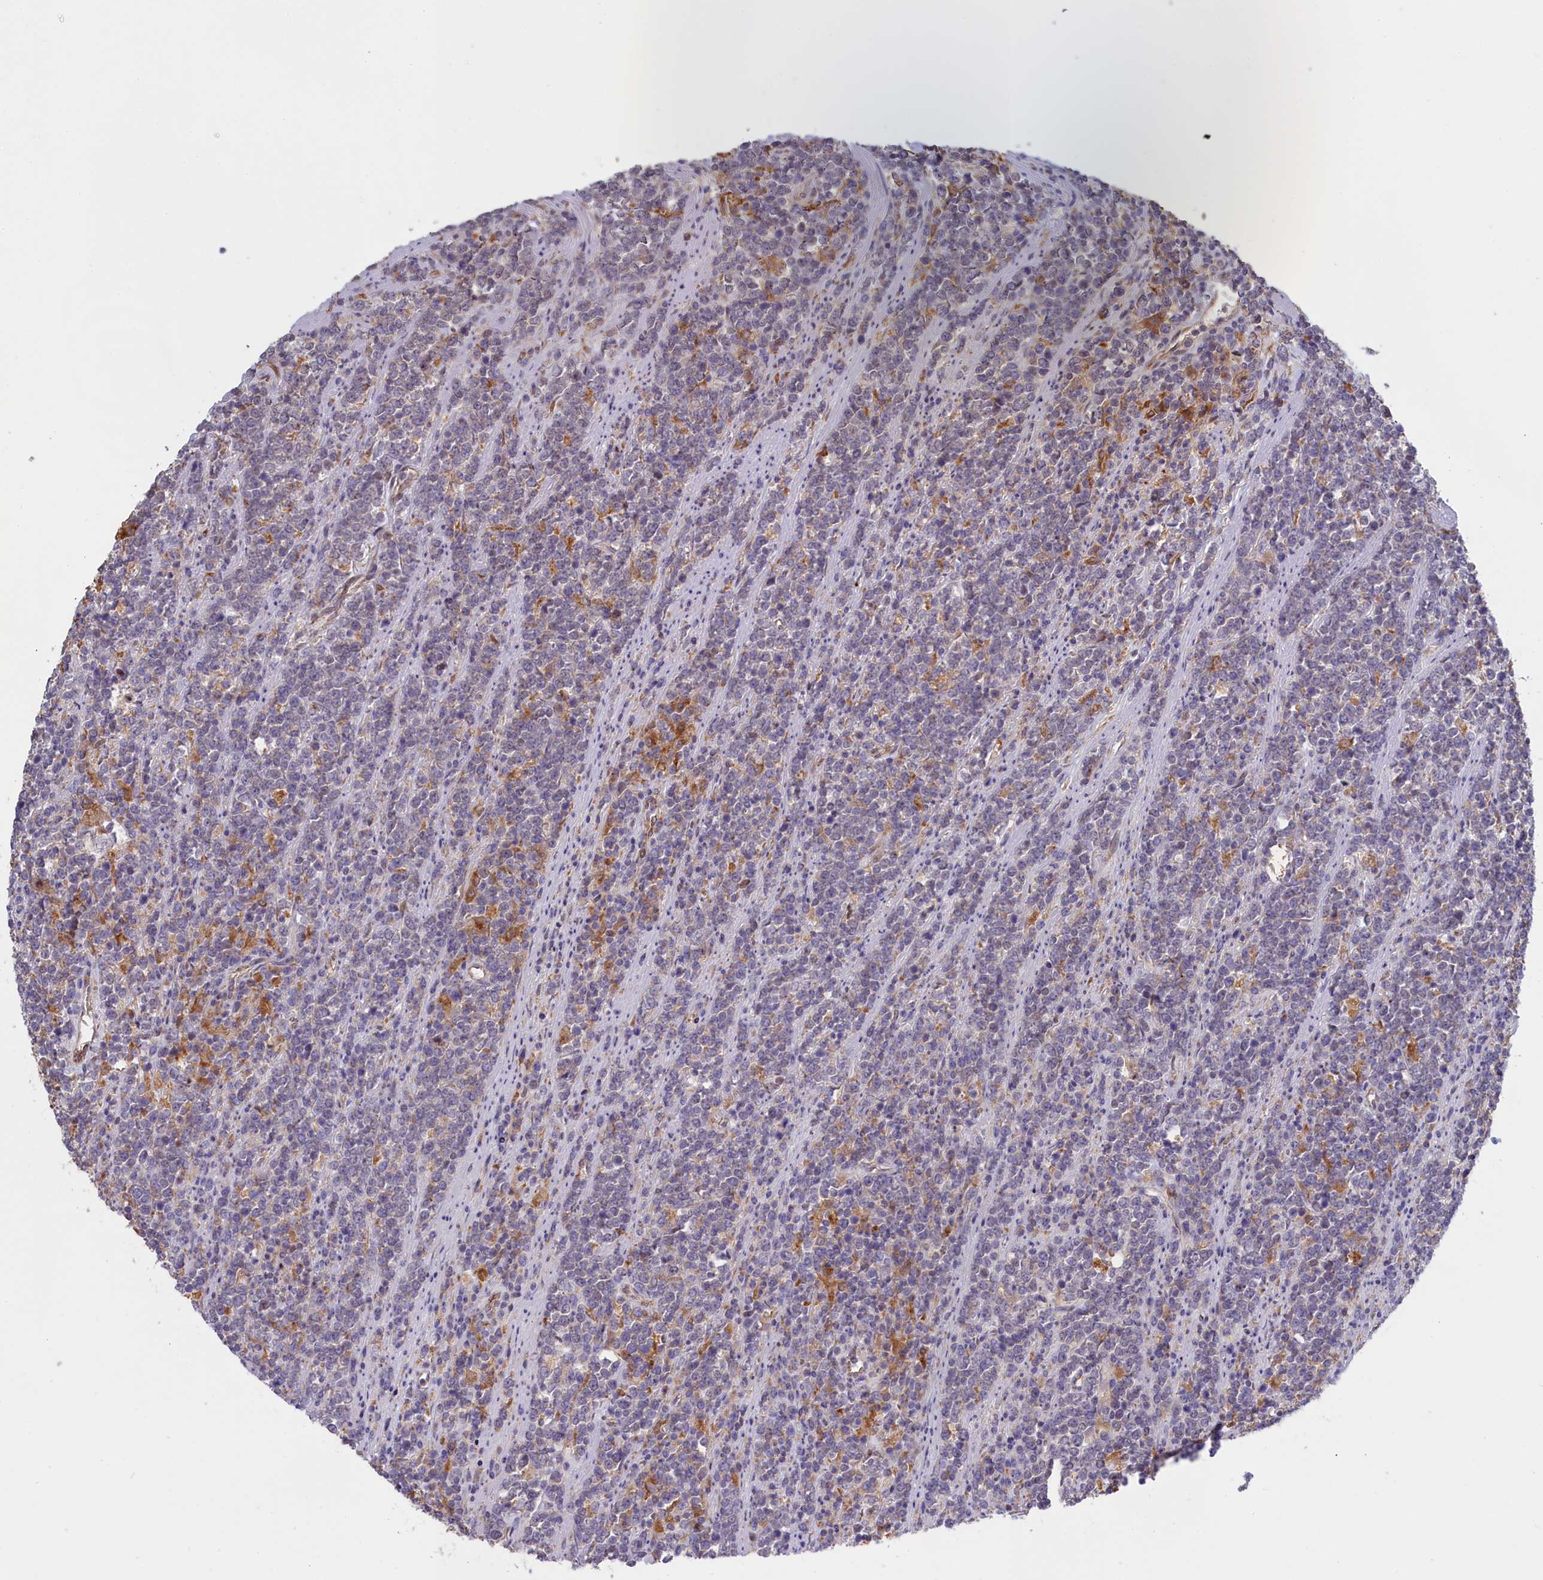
{"staining": {"intensity": "negative", "quantity": "none", "location": "none"}, "tissue": "lymphoma", "cell_type": "Tumor cells", "image_type": "cancer", "snomed": [{"axis": "morphology", "description": "Malignant lymphoma, non-Hodgkin's type, High grade"}, {"axis": "topography", "description": "Small intestine"}], "caption": "Malignant lymphoma, non-Hodgkin's type (high-grade) stained for a protein using immunohistochemistry (IHC) exhibits no positivity tumor cells.", "gene": "COL19A1", "patient": {"sex": "male", "age": 8}}